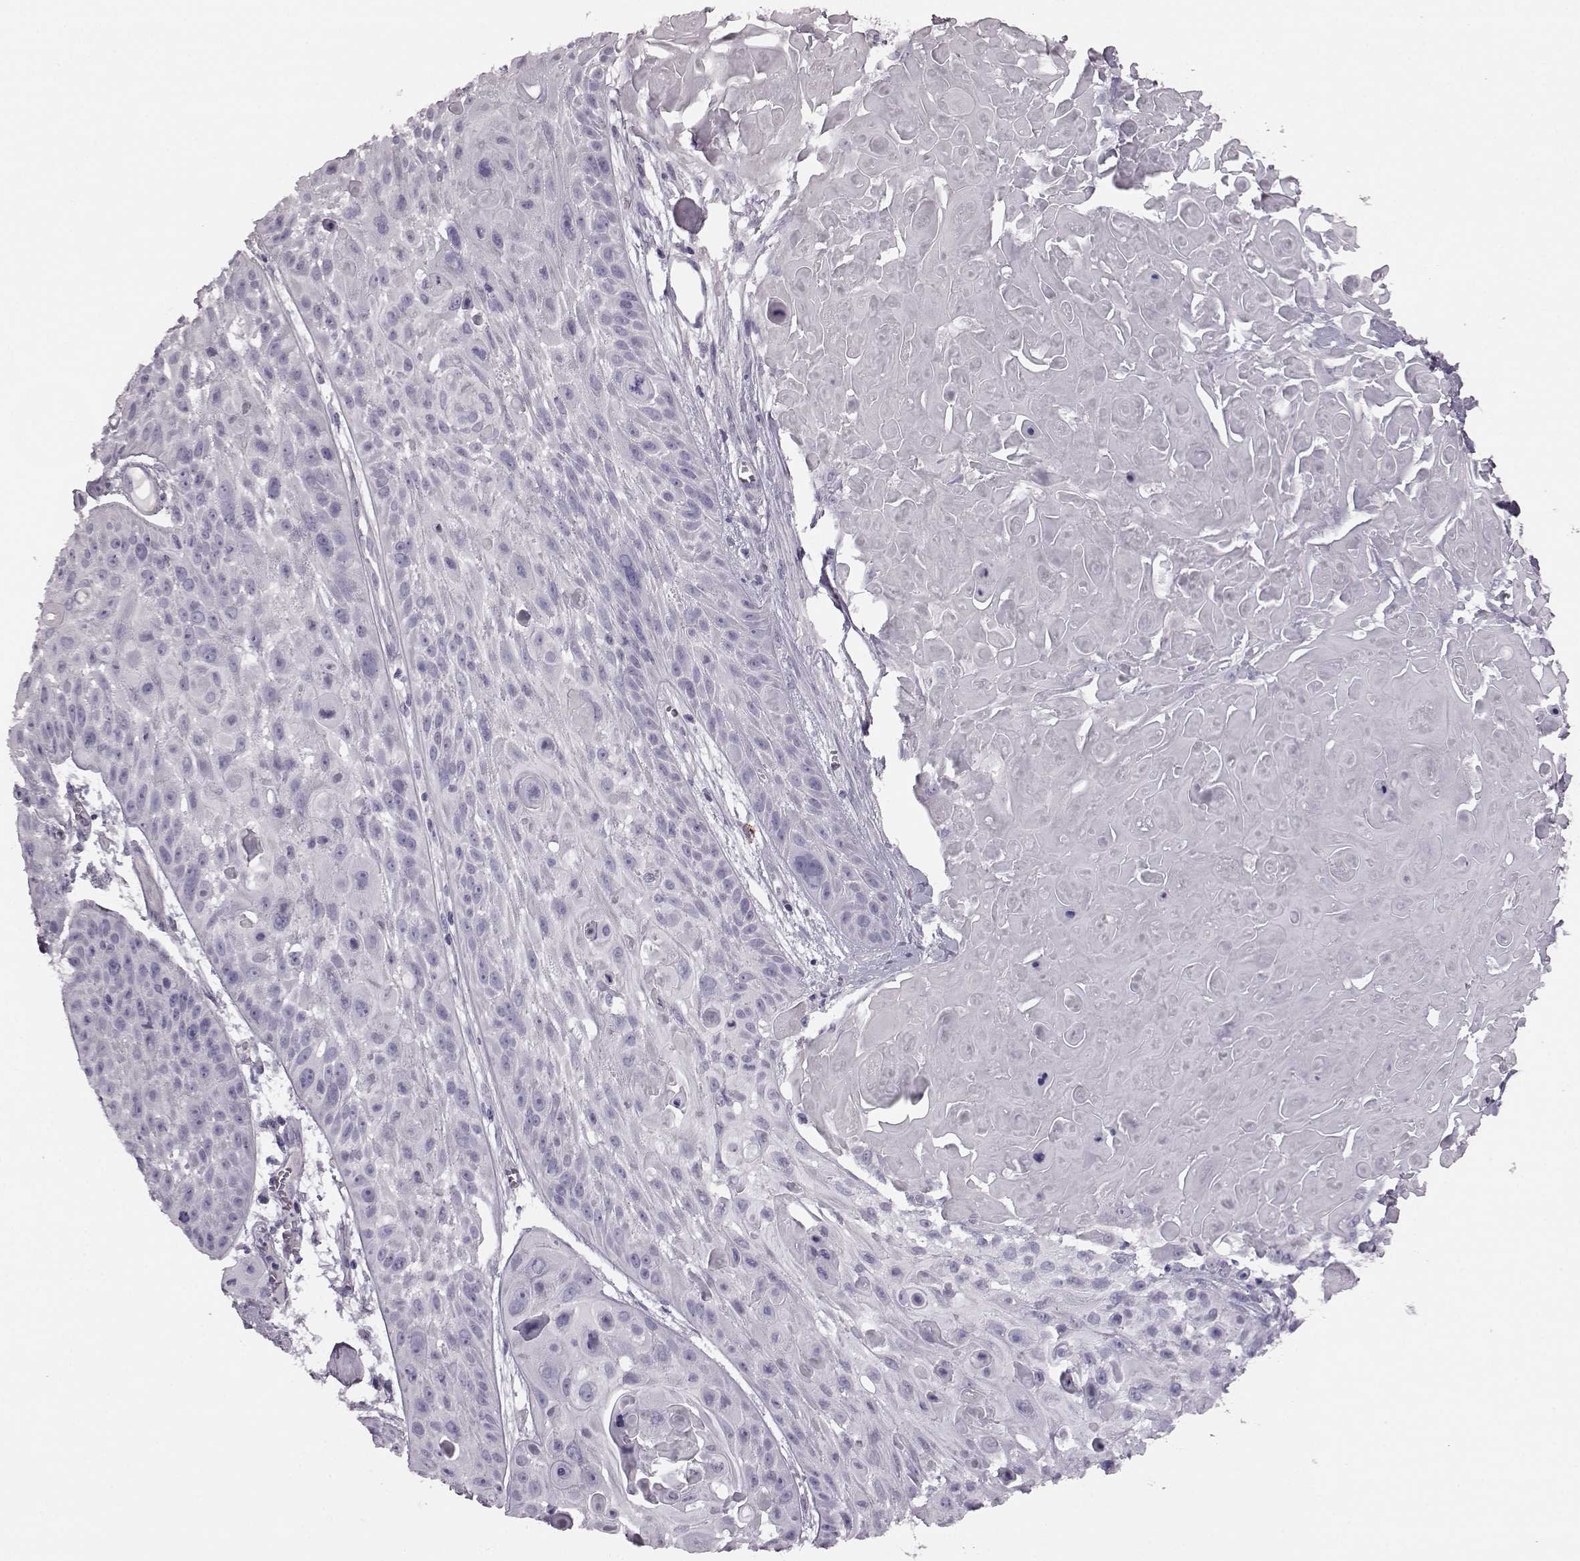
{"staining": {"intensity": "negative", "quantity": "none", "location": "none"}, "tissue": "skin cancer", "cell_type": "Tumor cells", "image_type": "cancer", "snomed": [{"axis": "morphology", "description": "Squamous cell carcinoma, NOS"}, {"axis": "topography", "description": "Skin"}, {"axis": "topography", "description": "Anal"}], "caption": "IHC image of human skin cancer (squamous cell carcinoma) stained for a protein (brown), which demonstrates no staining in tumor cells.", "gene": "SNTG1", "patient": {"sex": "female", "age": 75}}